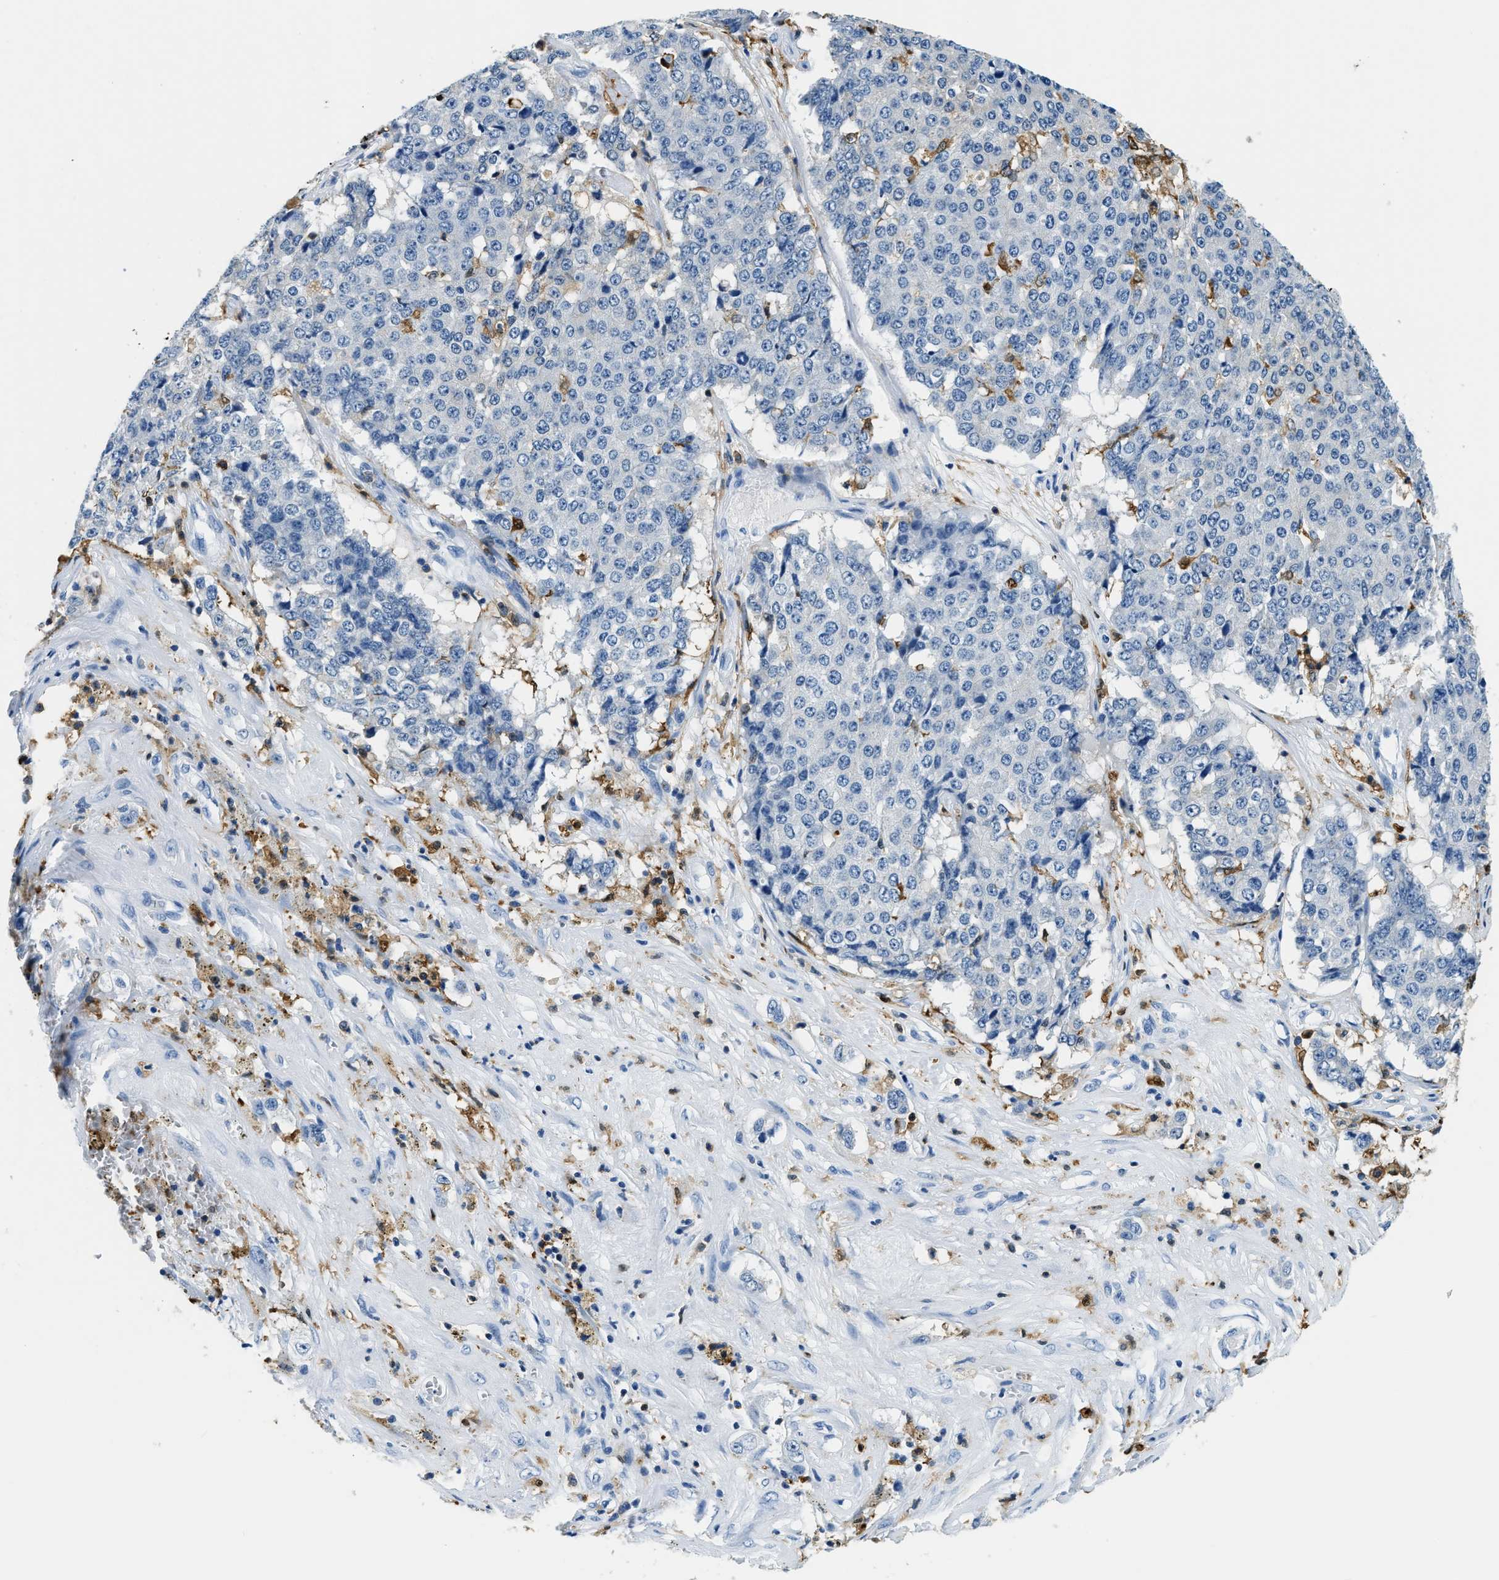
{"staining": {"intensity": "negative", "quantity": "none", "location": "none"}, "tissue": "pancreatic cancer", "cell_type": "Tumor cells", "image_type": "cancer", "snomed": [{"axis": "morphology", "description": "Adenocarcinoma, NOS"}, {"axis": "topography", "description": "Pancreas"}], "caption": "The image reveals no staining of tumor cells in pancreatic cancer.", "gene": "CAPG", "patient": {"sex": "male", "age": 50}}